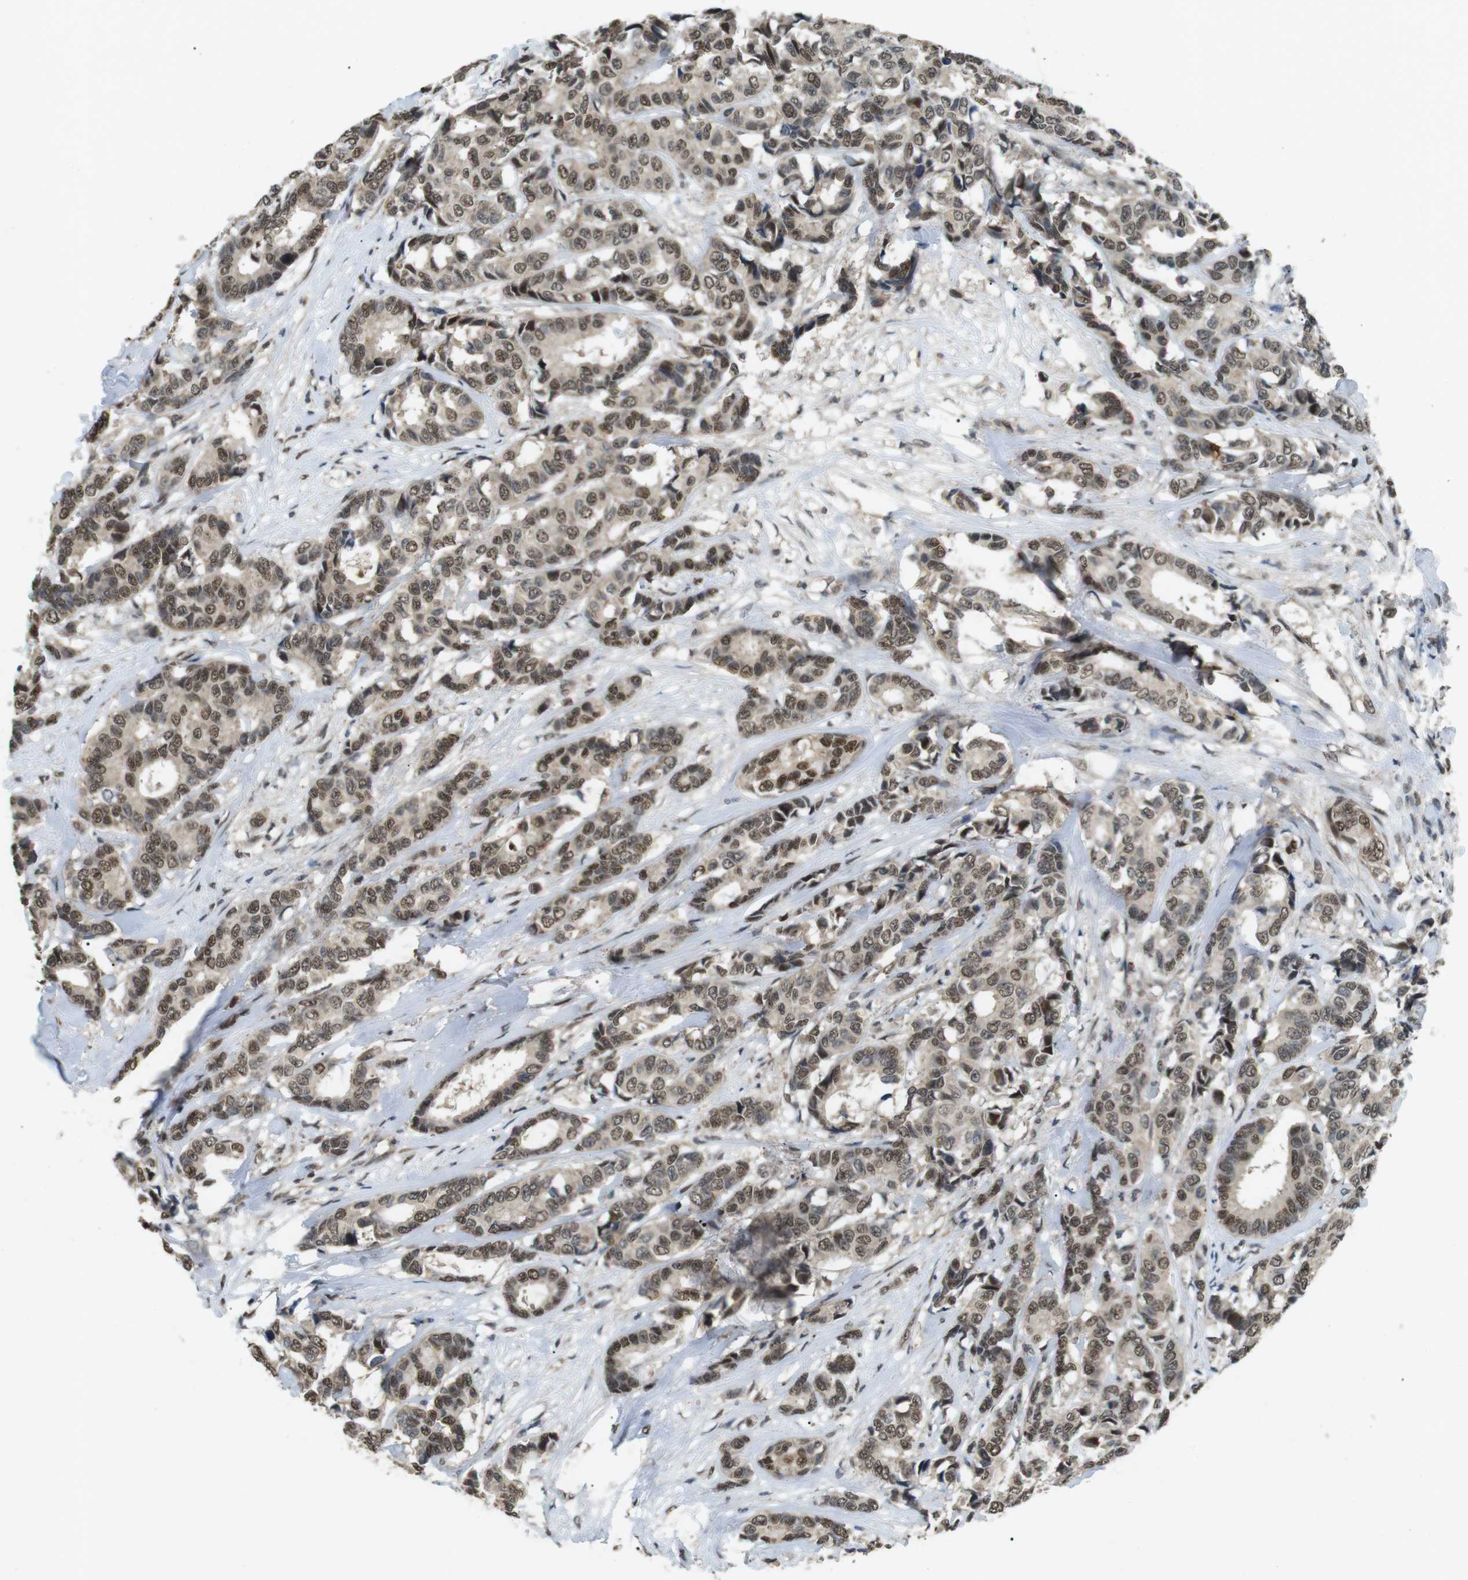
{"staining": {"intensity": "moderate", "quantity": ">75%", "location": "cytoplasmic/membranous,nuclear"}, "tissue": "breast cancer", "cell_type": "Tumor cells", "image_type": "cancer", "snomed": [{"axis": "morphology", "description": "Duct carcinoma"}, {"axis": "topography", "description": "Breast"}], "caption": "The micrograph reveals staining of breast intraductal carcinoma, revealing moderate cytoplasmic/membranous and nuclear protein expression (brown color) within tumor cells.", "gene": "ORAI3", "patient": {"sex": "female", "age": 87}}